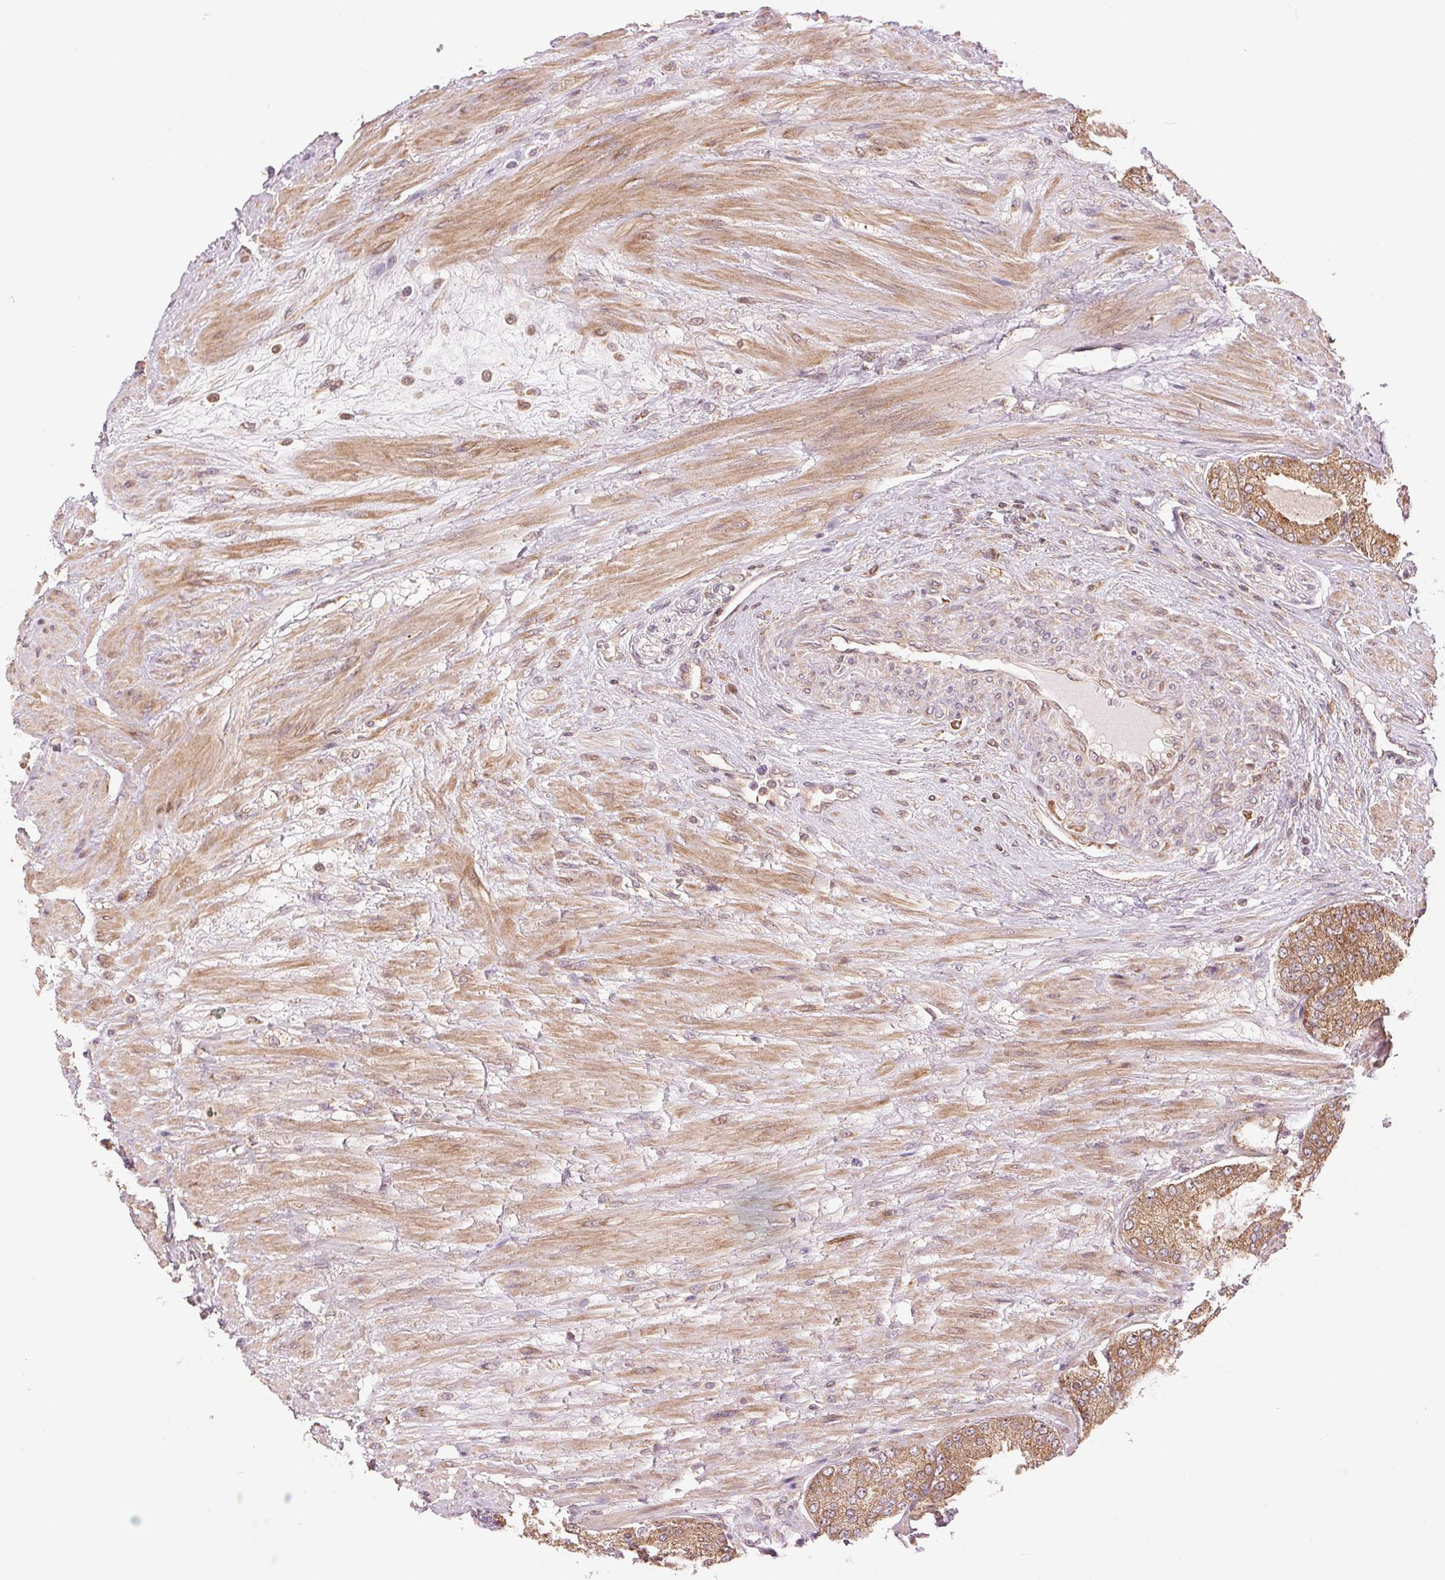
{"staining": {"intensity": "moderate", "quantity": ">75%", "location": "cytoplasmic/membranous"}, "tissue": "prostate cancer", "cell_type": "Tumor cells", "image_type": "cancer", "snomed": [{"axis": "morphology", "description": "Adenocarcinoma, High grade"}, {"axis": "topography", "description": "Prostate"}], "caption": "This photomicrograph exhibits immunohistochemistry staining of prostate cancer (adenocarcinoma (high-grade)), with medium moderate cytoplasmic/membranous staining in approximately >75% of tumor cells.", "gene": "BTF3L4", "patient": {"sex": "male", "age": 71}}